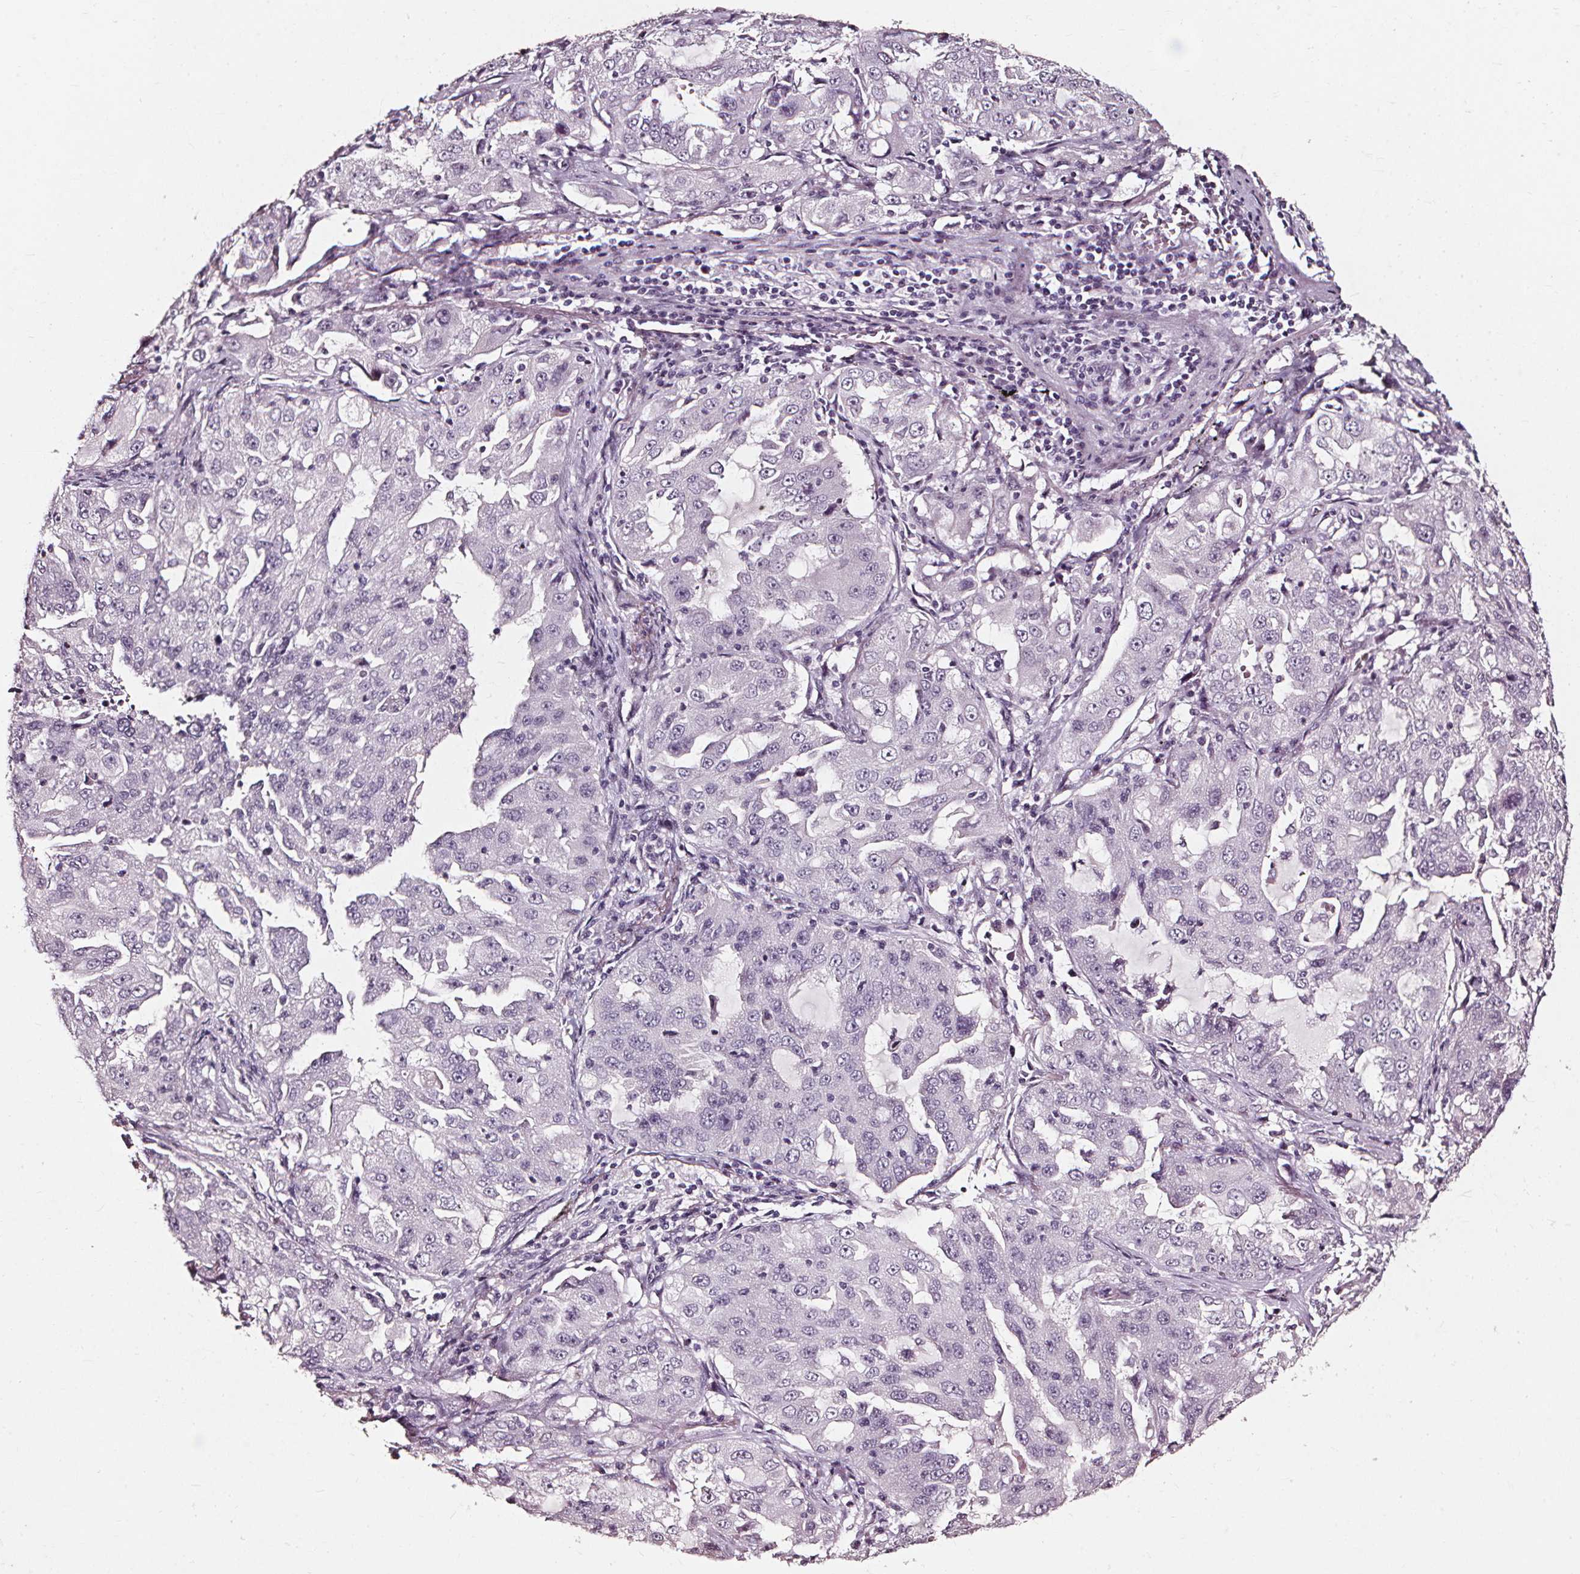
{"staining": {"intensity": "negative", "quantity": "none", "location": "none"}, "tissue": "lung cancer", "cell_type": "Tumor cells", "image_type": "cancer", "snomed": [{"axis": "morphology", "description": "Adenocarcinoma, NOS"}, {"axis": "topography", "description": "Lung"}], "caption": "IHC image of lung cancer (adenocarcinoma) stained for a protein (brown), which shows no positivity in tumor cells.", "gene": "DEFA5", "patient": {"sex": "female", "age": 61}}